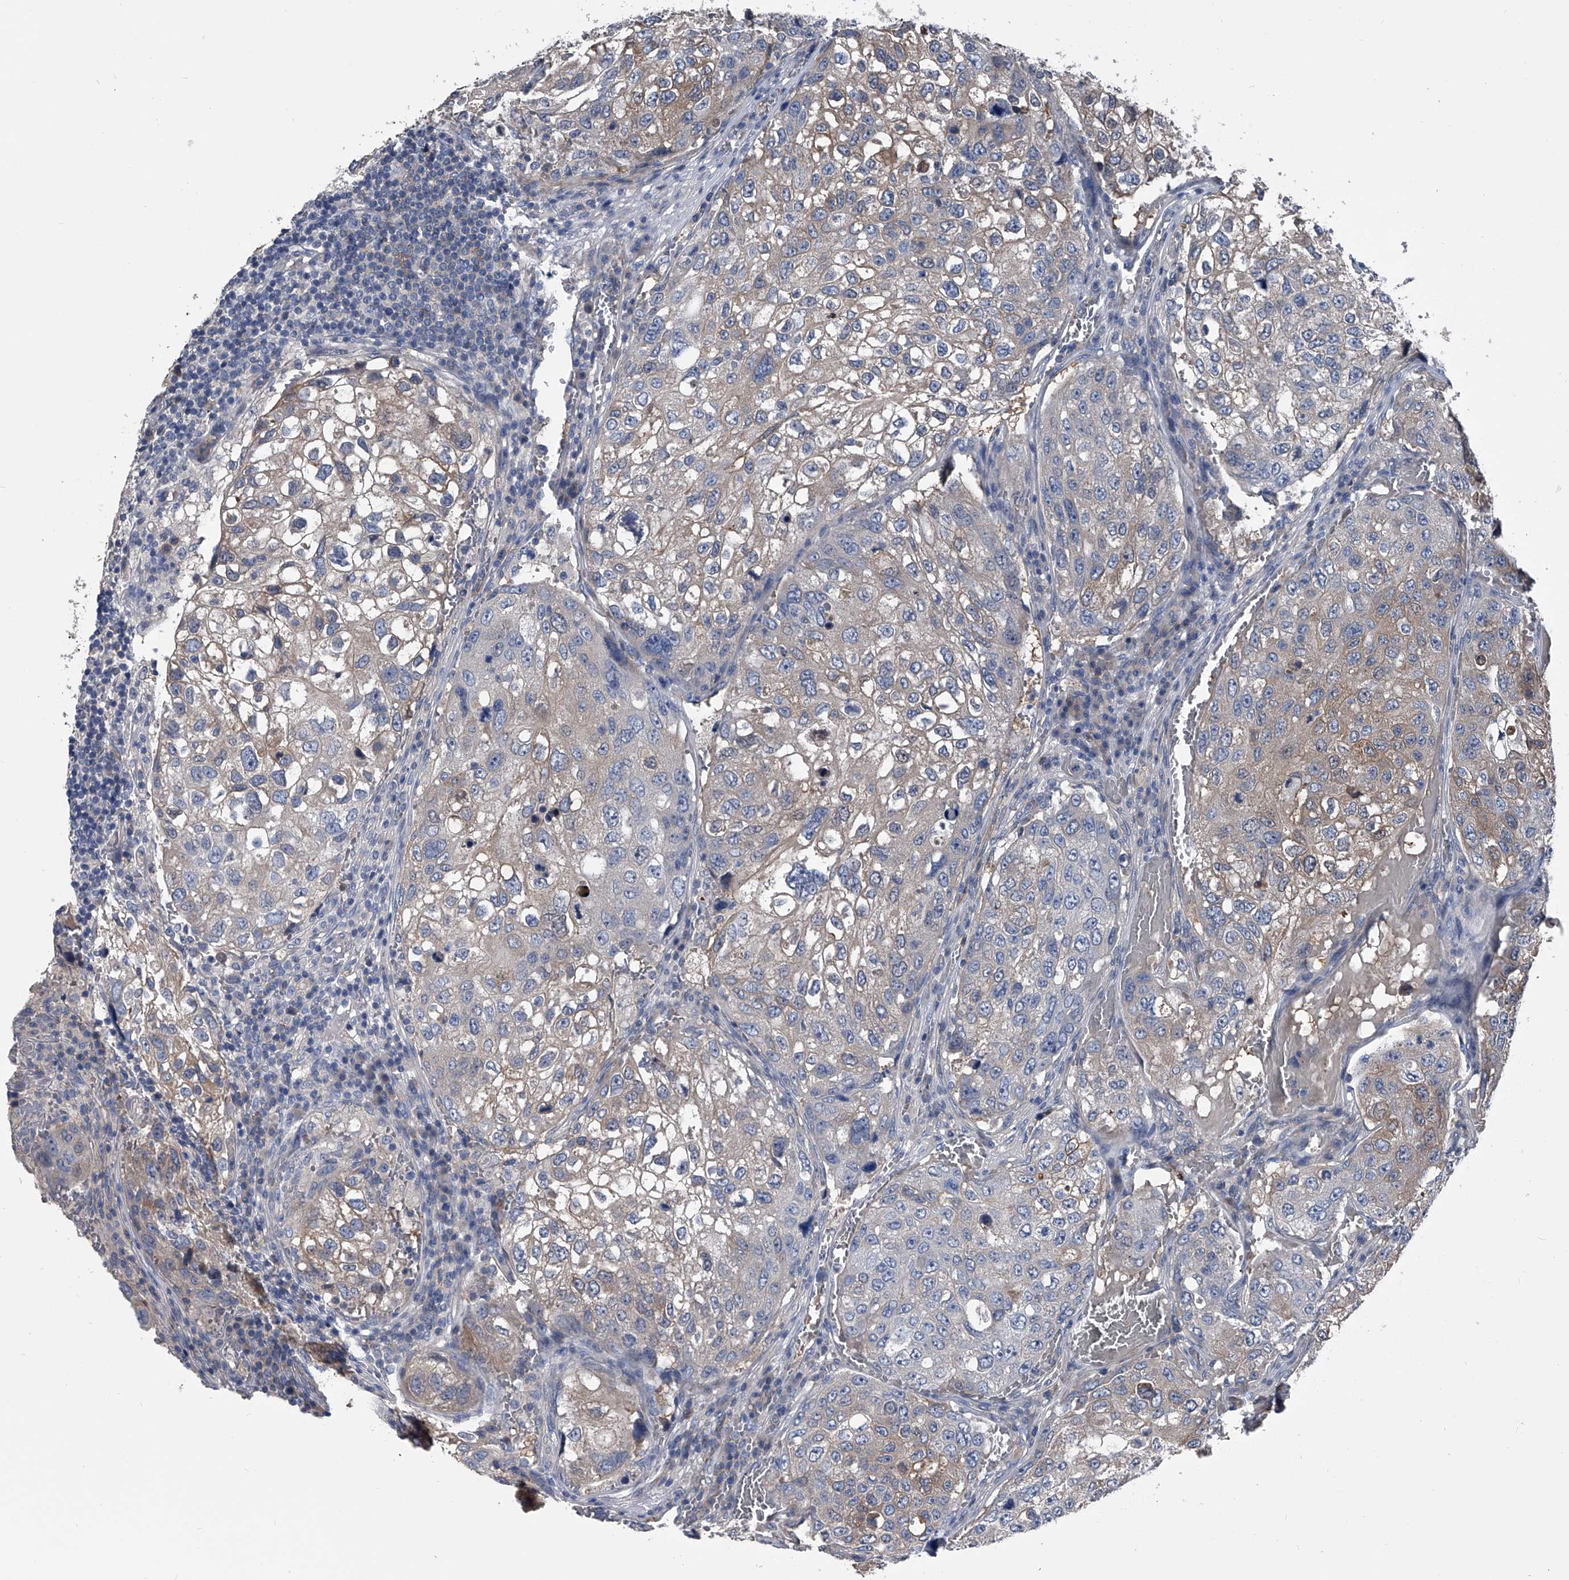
{"staining": {"intensity": "weak", "quantity": "25%-75%", "location": "cytoplasmic/membranous"}, "tissue": "urothelial cancer", "cell_type": "Tumor cells", "image_type": "cancer", "snomed": [{"axis": "morphology", "description": "Urothelial carcinoma, High grade"}, {"axis": "topography", "description": "Lymph node"}, {"axis": "topography", "description": "Urinary bladder"}], "caption": "There is low levels of weak cytoplasmic/membranous expression in tumor cells of high-grade urothelial carcinoma, as demonstrated by immunohistochemical staining (brown color).", "gene": "KIF13A", "patient": {"sex": "male", "age": 51}}